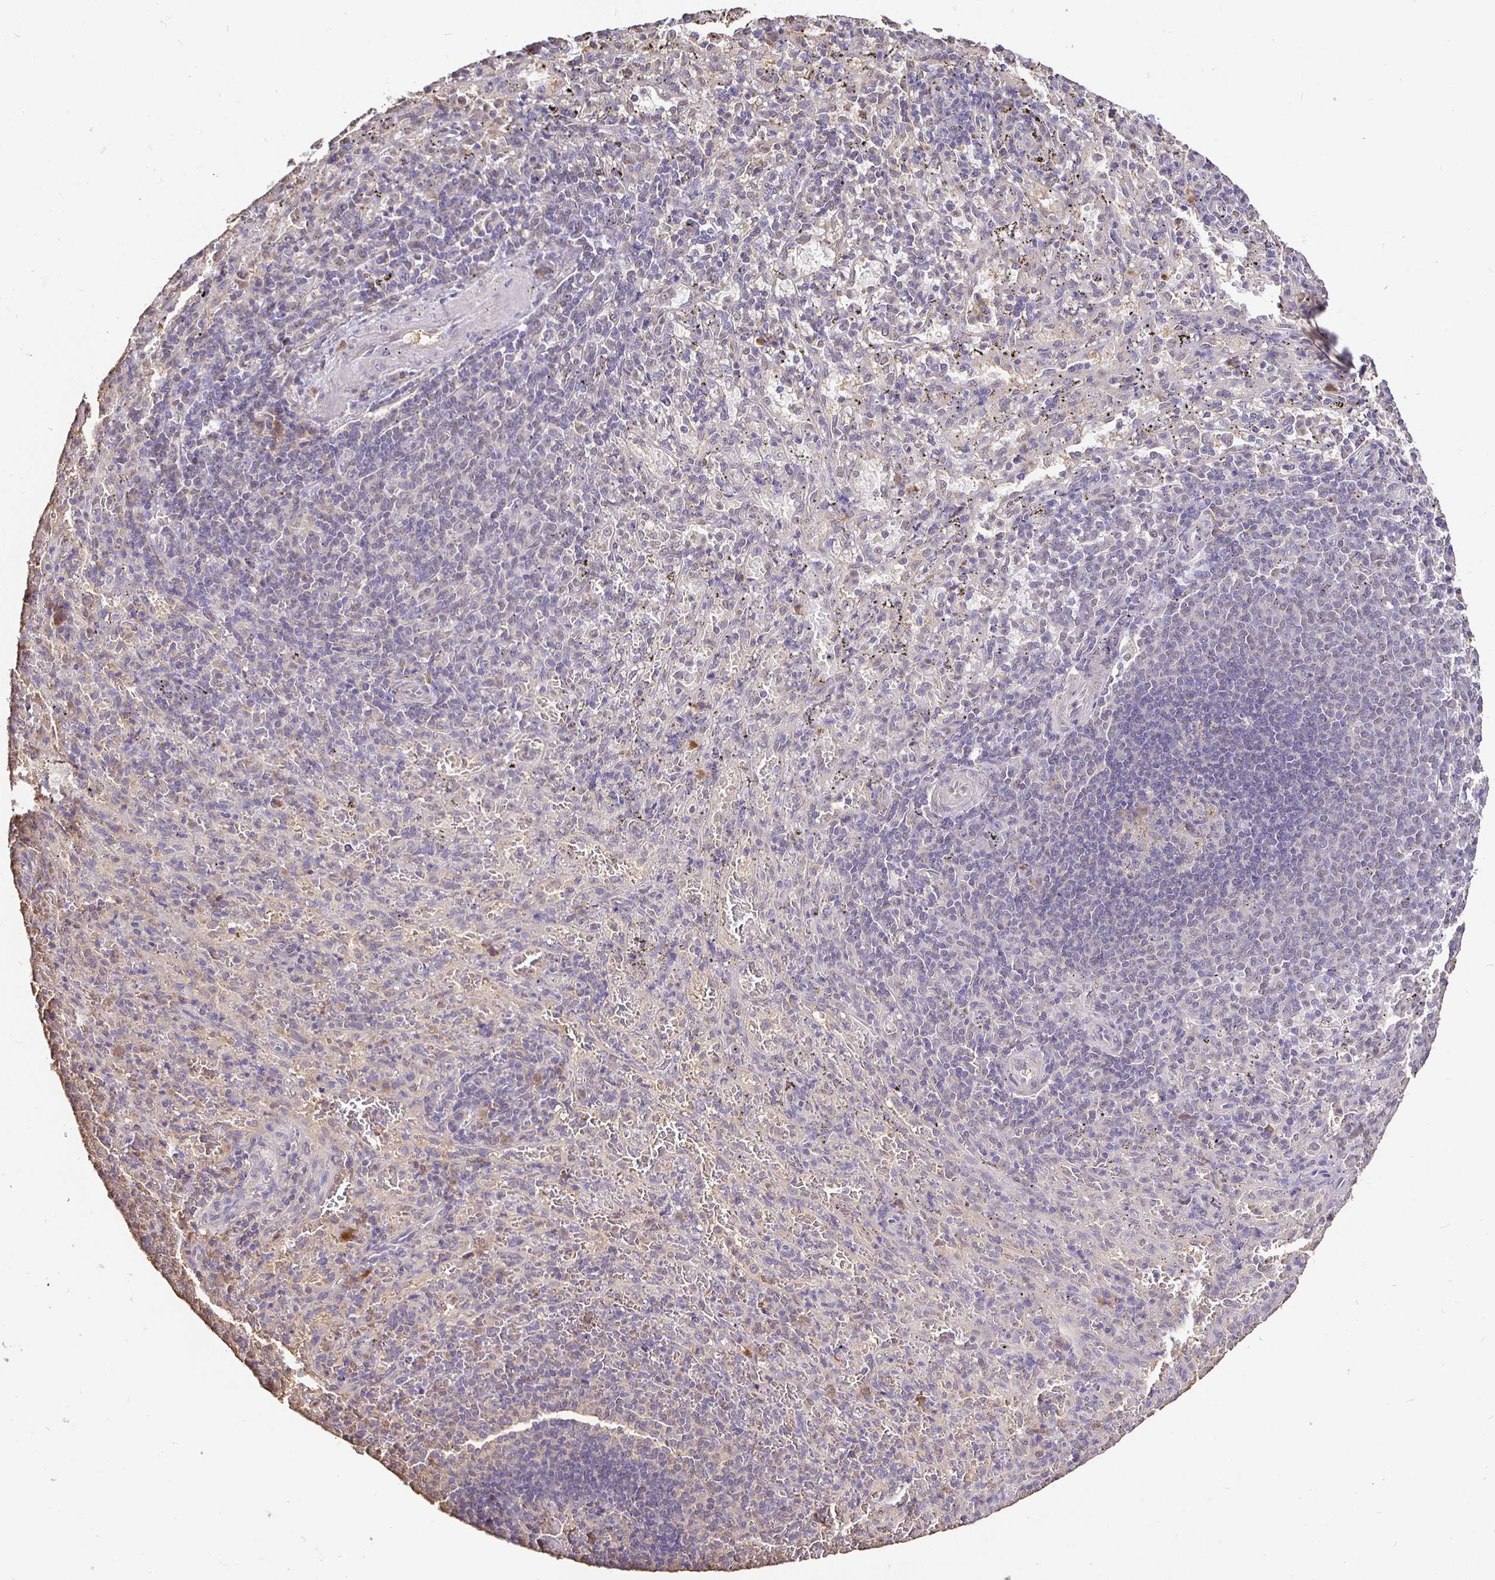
{"staining": {"intensity": "negative", "quantity": "none", "location": "none"}, "tissue": "spleen", "cell_type": "Cells in red pulp", "image_type": "normal", "snomed": [{"axis": "morphology", "description": "Normal tissue, NOS"}, {"axis": "topography", "description": "Spleen"}], "caption": "The micrograph shows no staining of cells in red pulp in unremarkable spleen. (Brightfield microscopy of DAB (3,3'-diaminobenzidine) immunohistochemistry (IHC) at high magnification).", "gene": "MAPK8IP3", "patient": {"sex": "male", "age": 57}}